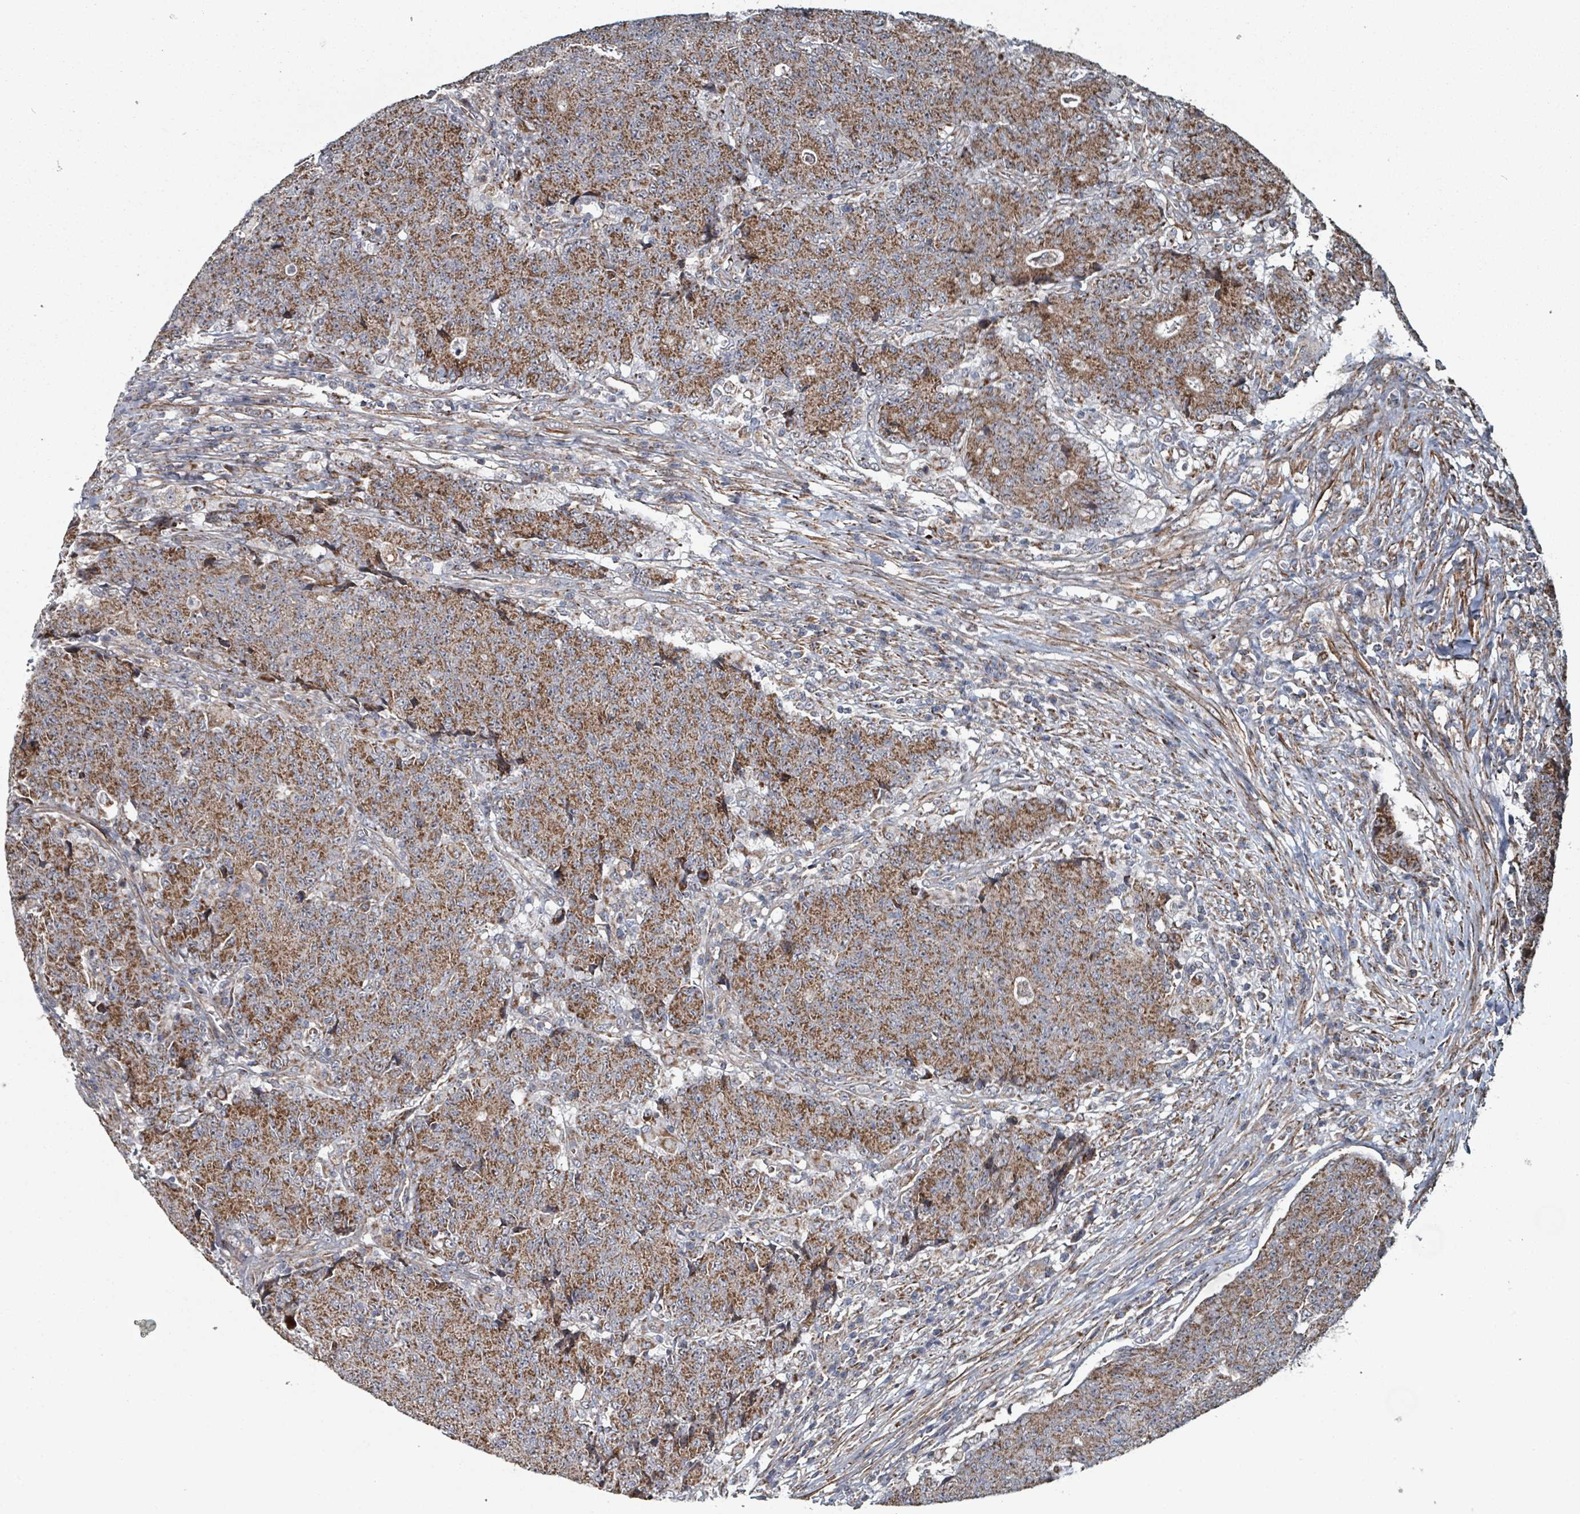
{"staining": {"intensity": "moderate", "quantity": ">75%", "location": "cytoplasmic/membranous"}, "tissue": "colorectal cancer", "cell_type": "Tumor cells", "image_type": "cancer", "snomed": [{"axis": "morphology", "description": "Adenocarcinoma, NOS"}, {"axis": "topography", "description": "Colon"}], "caption": "Immunohistochemical staining of human colorectal adenocarcinoma exhibits moderate cytoplasmic/membranous protein staining in approximately >75% of tumor cells.", "gene": "MRPL4", "patient": {"sex": "female", "age": 75}}